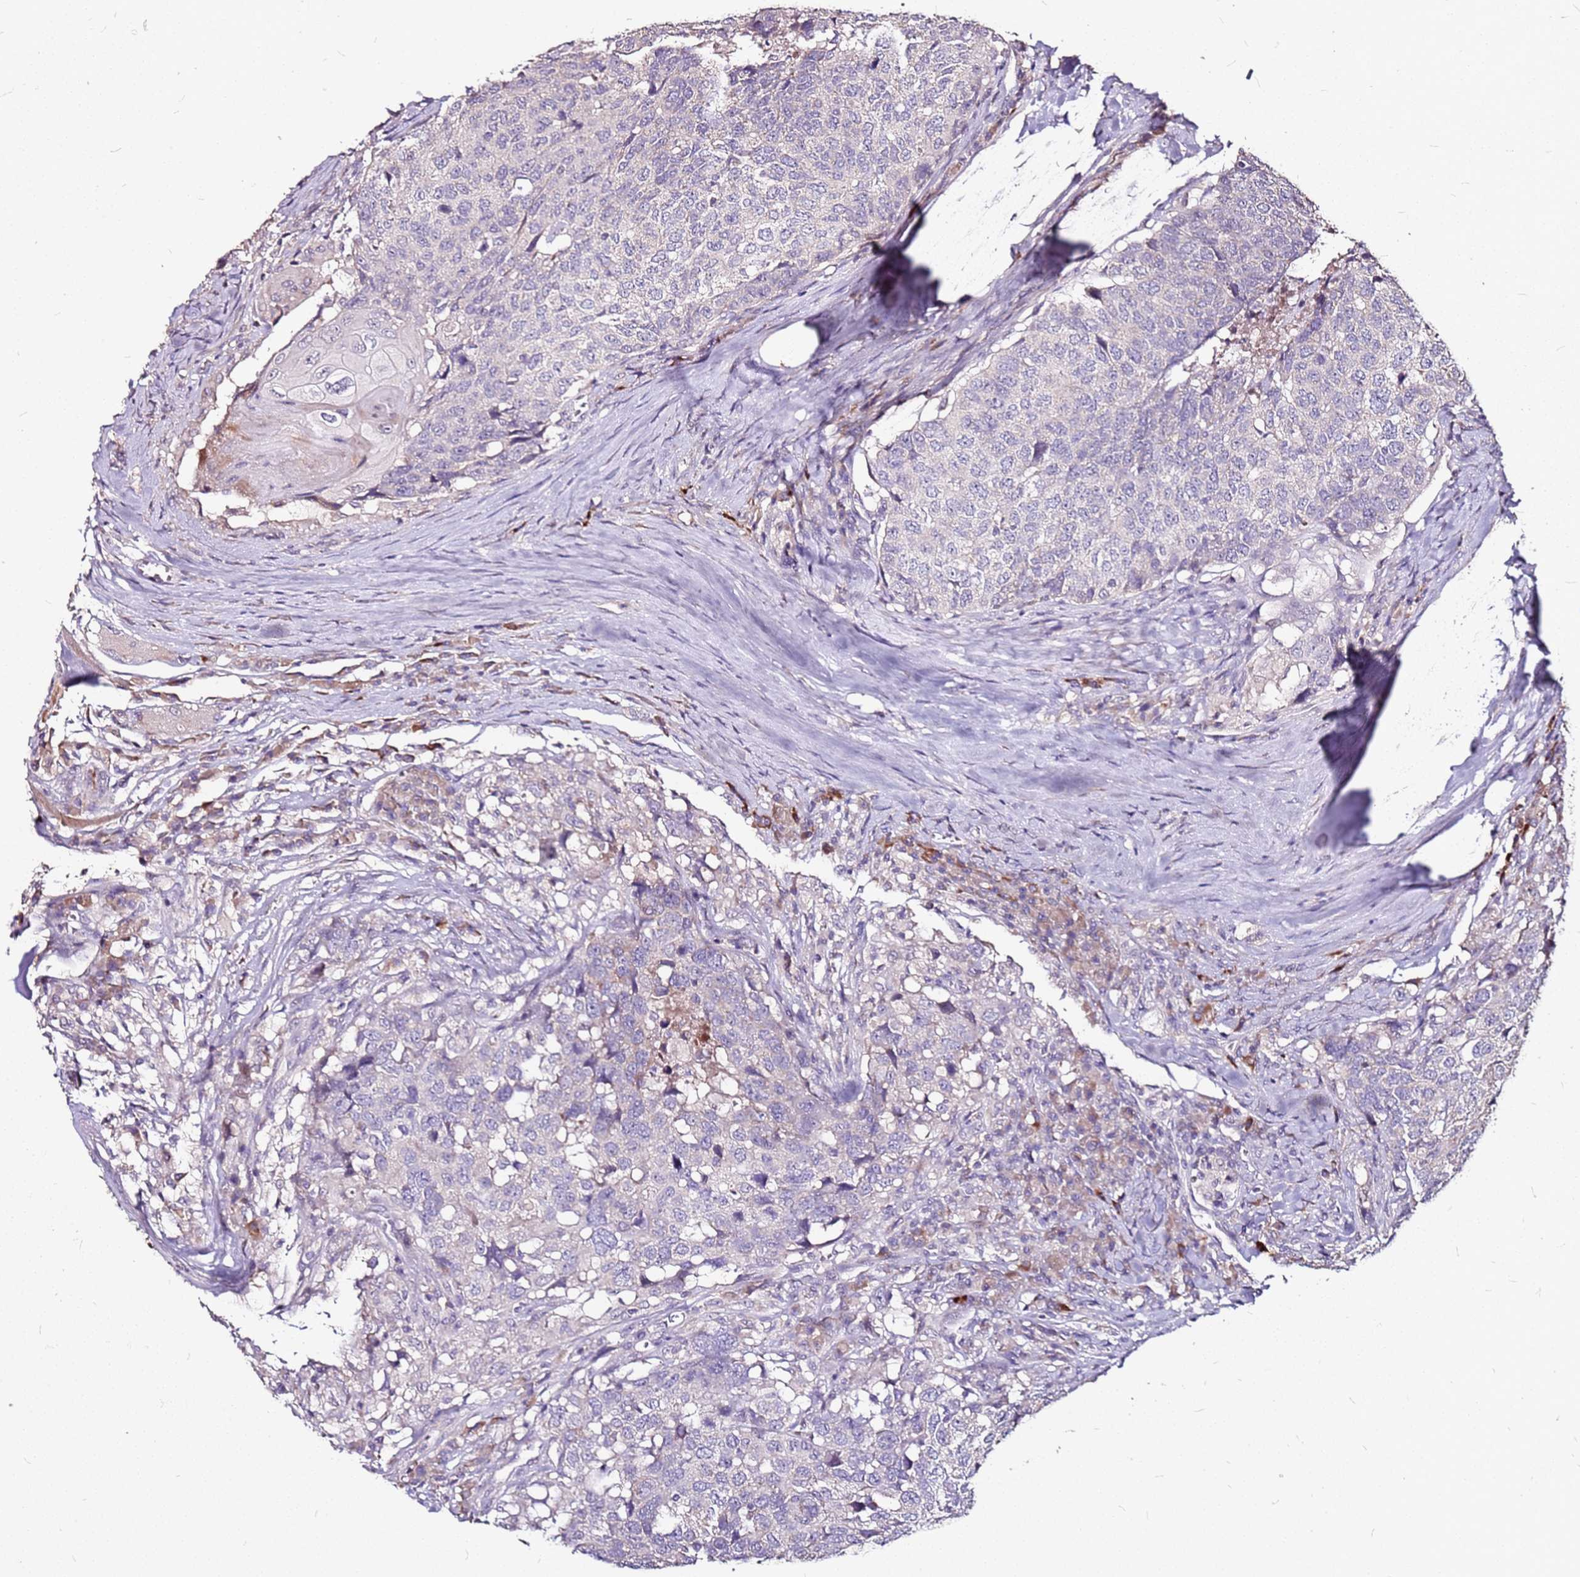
{"staining": {"intensity": "negative", "quantity": "none", "location": "none"}, "tissue": "head and neck cancer", "cell_type": "Tumor cells", "image_type": "cancer", "snomed": [{"axis": "morphology", "description": "Squamous cell carcinoma, NOS"}, {"axis": "topography", "description": "Head-Neck"}], "caption": "This is an immunohistochemistry (IHC) micrograph of head and neck cancer. There is no positivity in tumor cells.", "gene": "DCDC2C", "patient": {"sex": "male", "age": 66}}